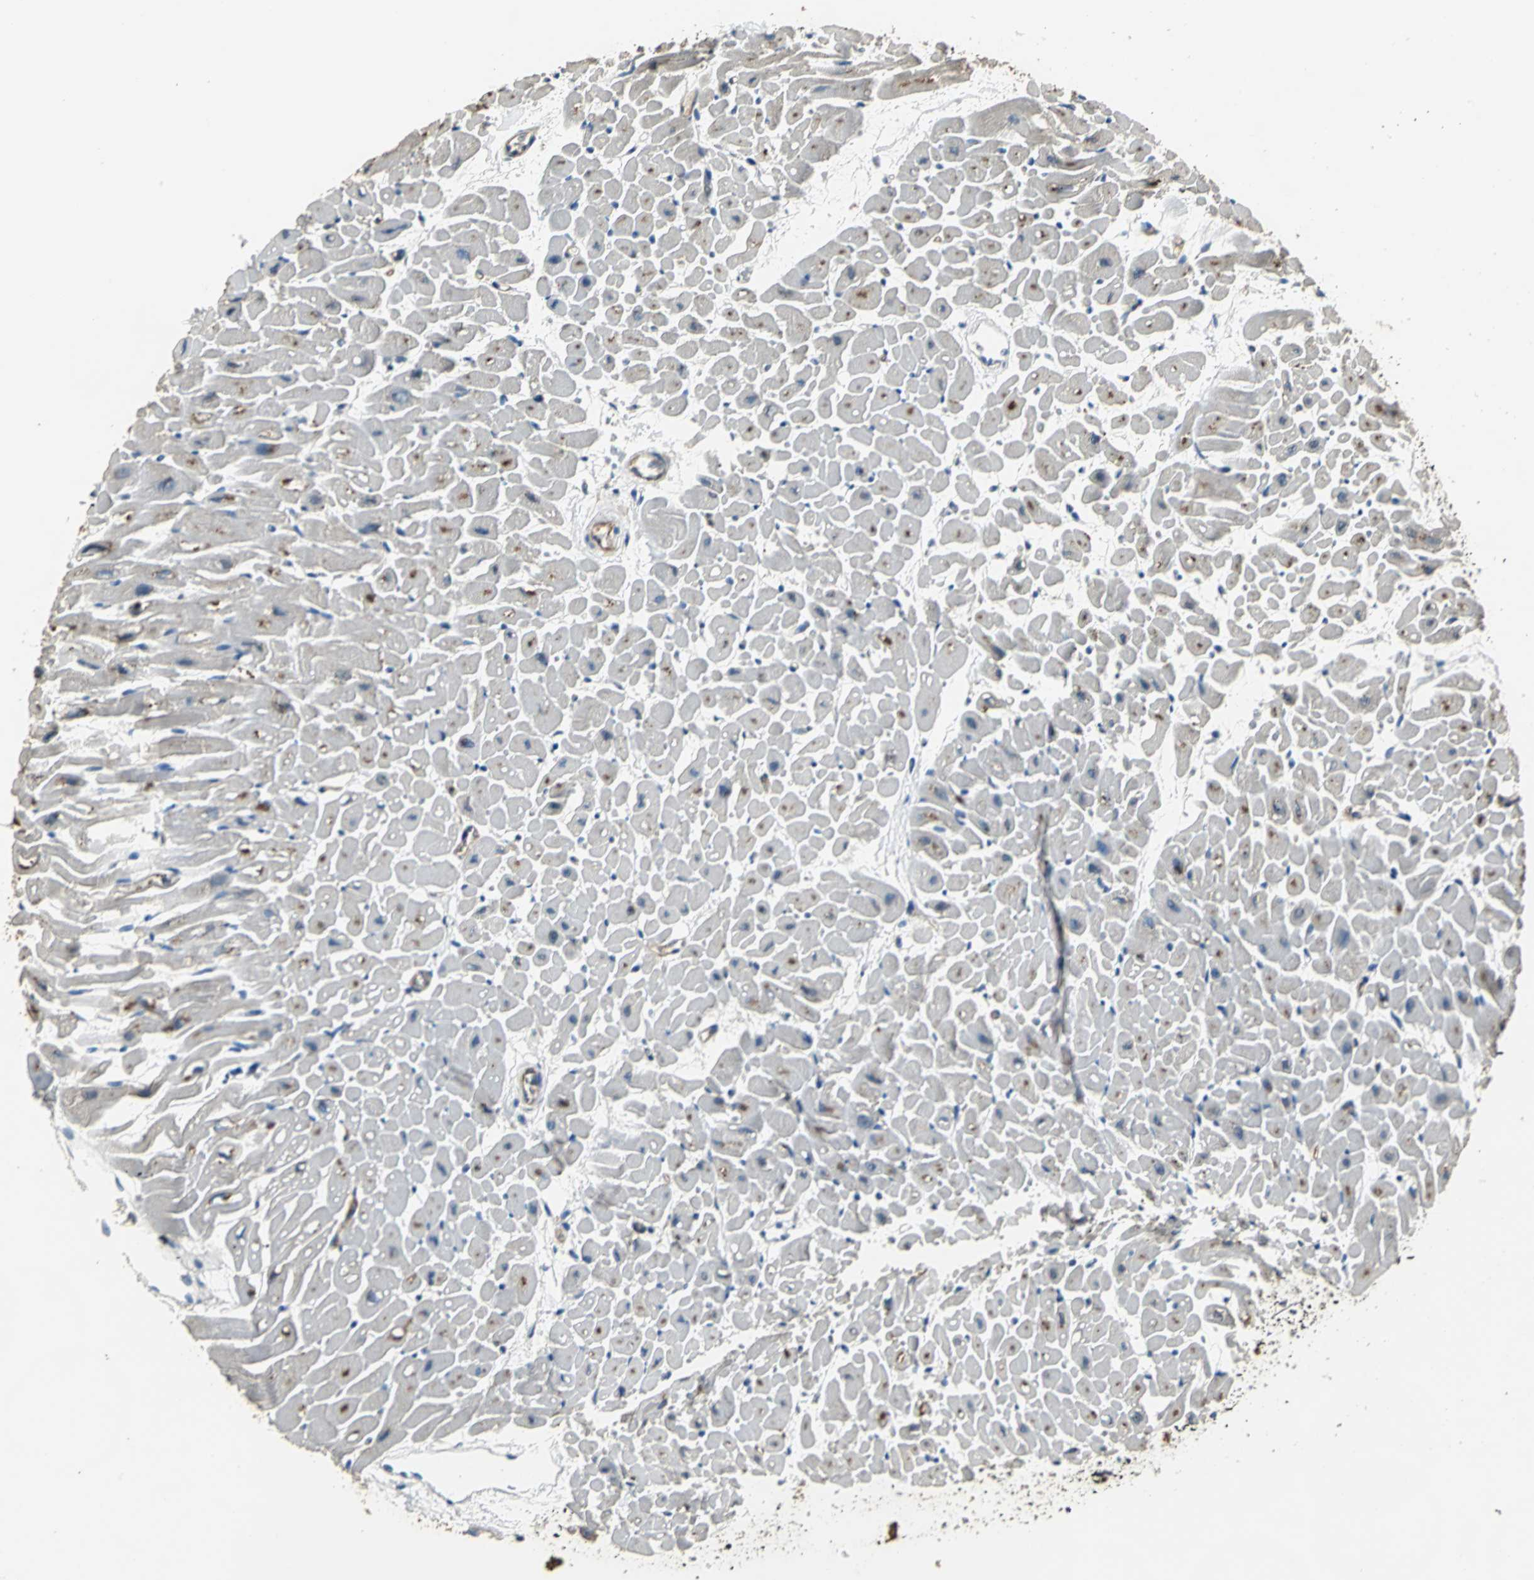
{"staining": {"intensity": "moderate", "quantity": "25%-75%", "location": "cytoplasmic/membranous"}, "tissue": "heart muscle", "cell_type": "Cardiomyocytes", "image_type": "normal", "snomed": [{"axis": "morphology", "description": "Normal tissue, NOS"}, {"axis": "topography", "description": "Heart"}], "caption": "Cardiomyocytes reveal medium levels of moderate cytoplasmic/membranous positivity in about 25%-75% of cells in normal heart muscle. (Stains: DAB (3,3'-diaminobenzidine) in brown, nuclei in blue, Microscopy: brightfield microscopy at high magnification).", "gene": "OCLN", "patient": {"sex": "male", "age": 45}}